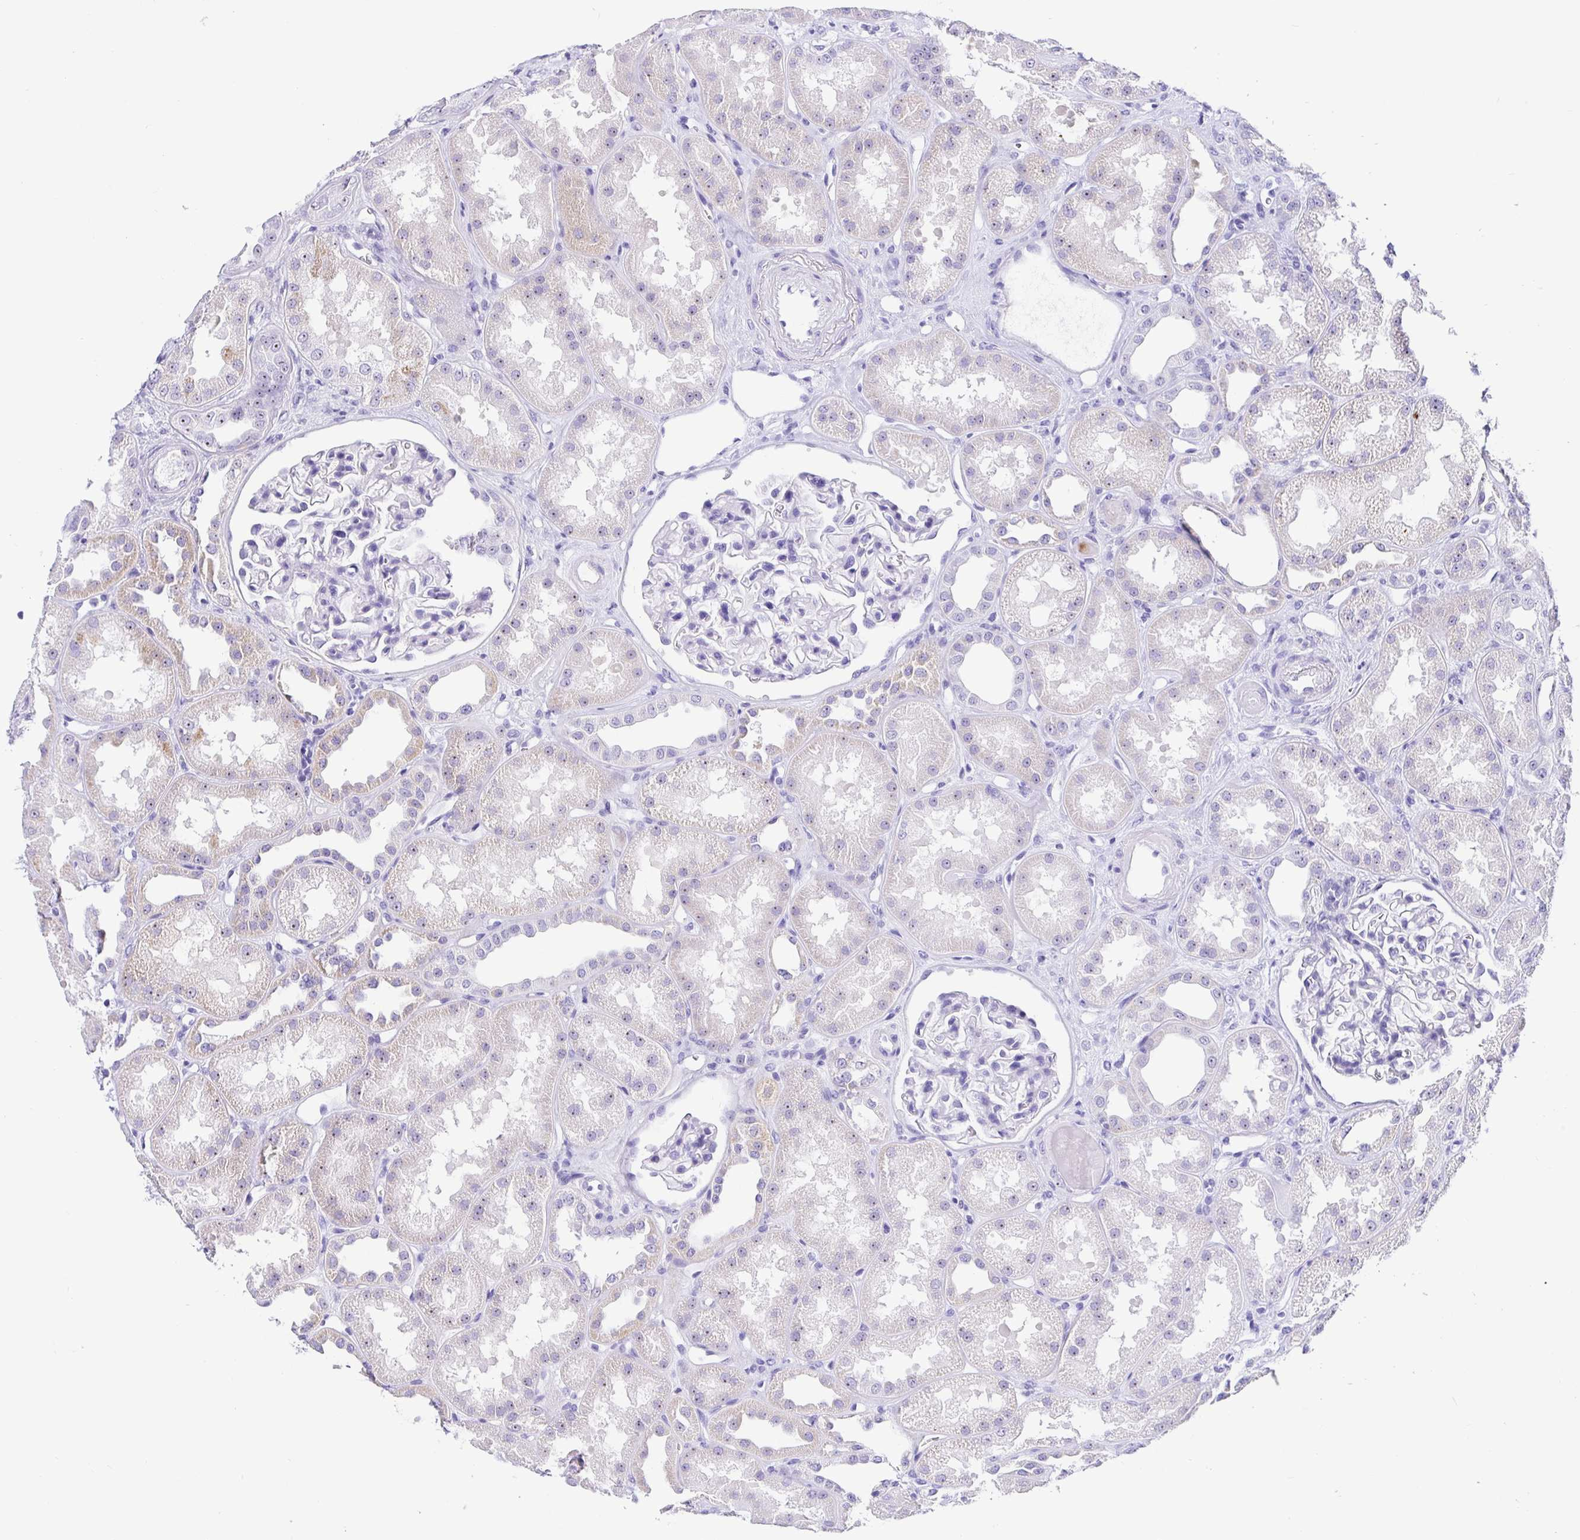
{"staining": {"intensity": "negative", "quantity": "none", "location": "none"}, "tissue": "kidney", "cell_type": "Cells in glomeruli", "image_type": "normal", "snomed": [{"axis": "morphology", "description": "Normal tissue, NOS"}, {"axis": "topography", "description": "Kidney"}], "caption": "IHC histopathology image of benign kidney stained for a protein (brown), which shows no staining in cells in glomeruli.", "gene": "PRAMEF18", "patient": {"sex": "male", "age": 61}}